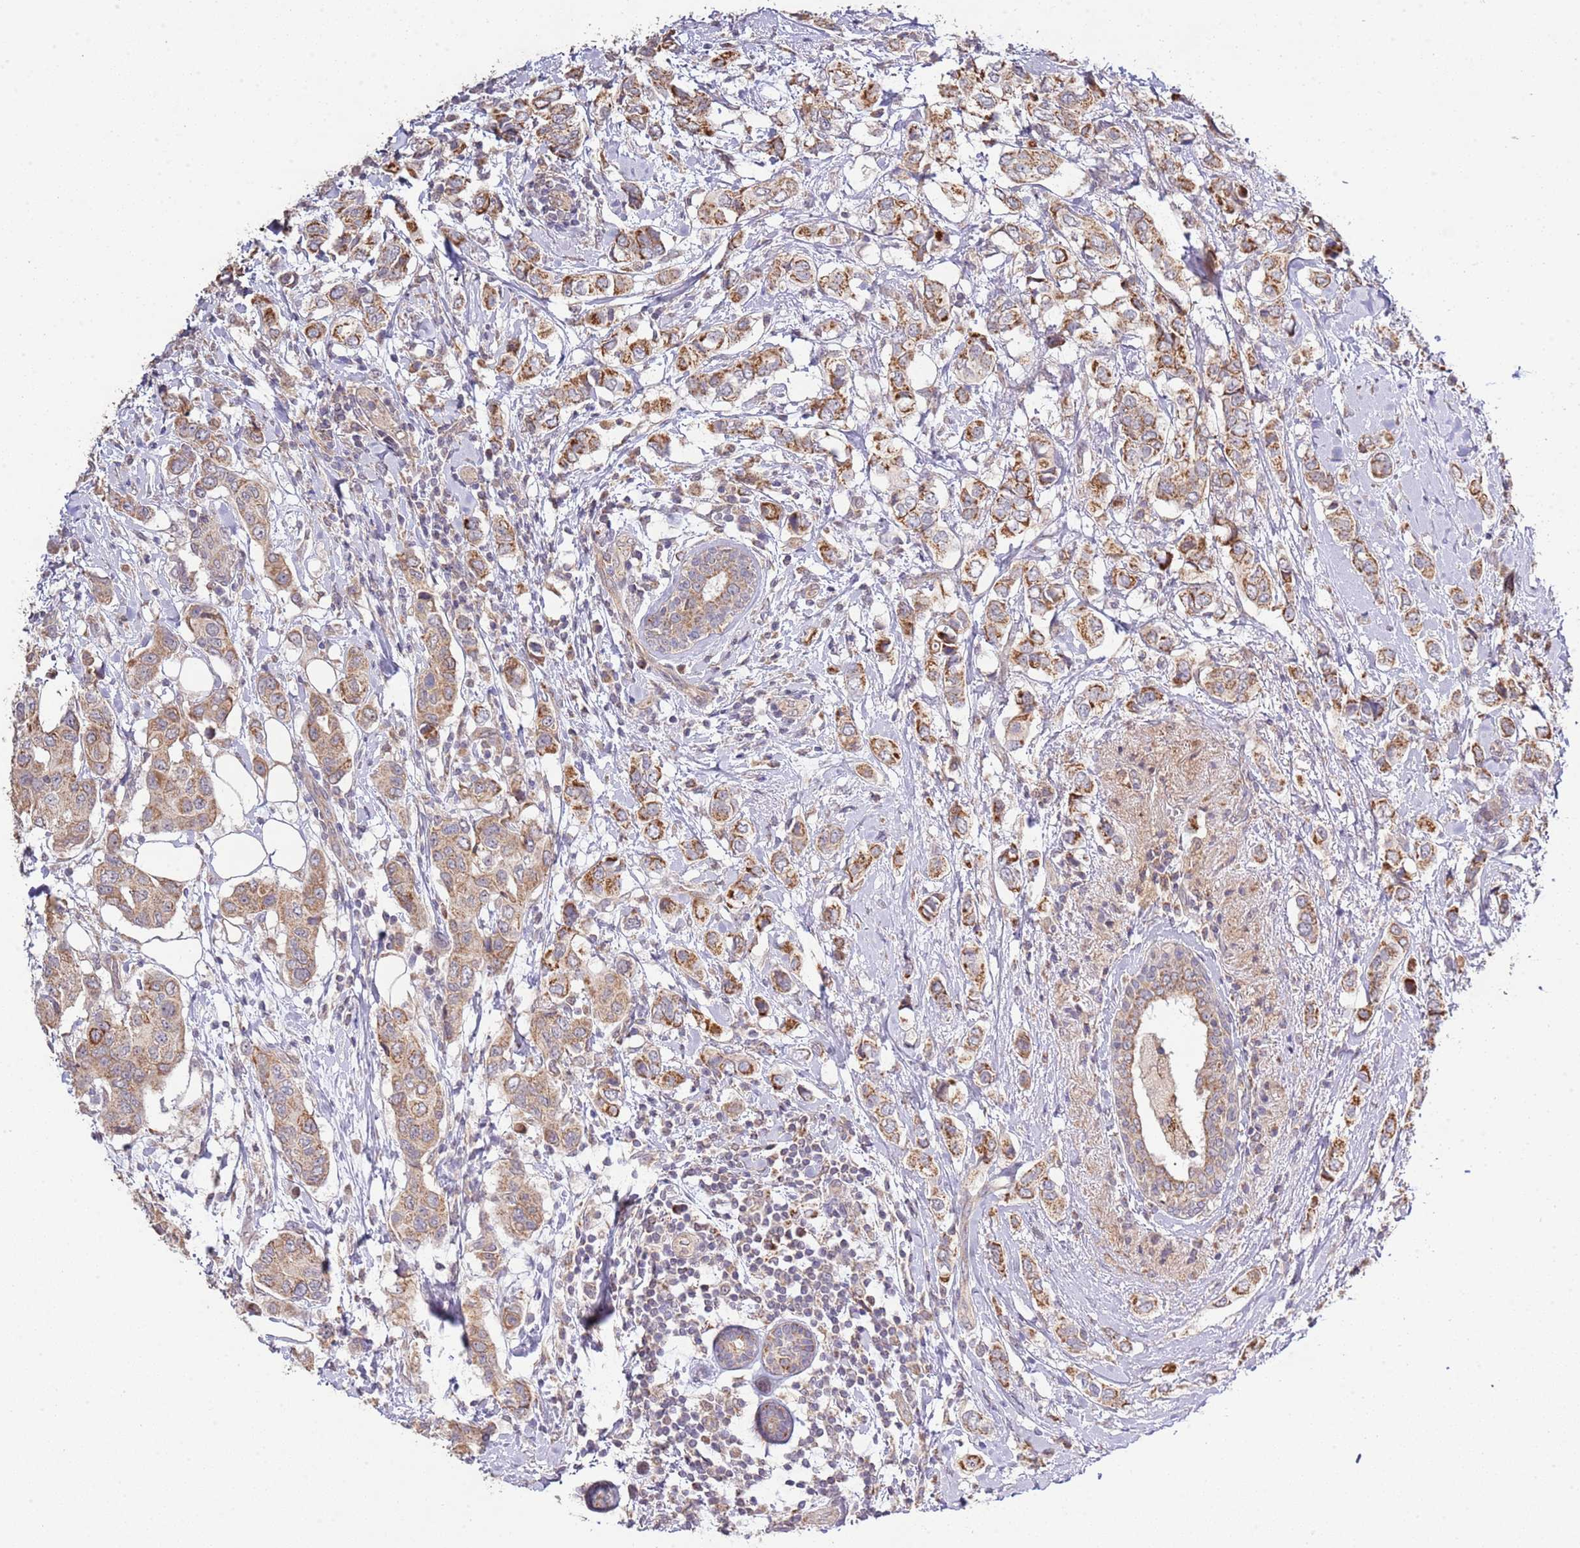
{"staining": {"intensity": "moderate", "quantity": ">75%", "location": "cytoplasmic/membranous"}, "tissue": "breast cancer", "cell_type": "Tumor cells", "image_type": "cancer", "snomed": [{"axis": "morphology", "description": "Lobular carcinoma"}, {"axis": "topography", "description": "Breast"}], "caption": "Moderate cytoplasmic/membranous staining is identified in about >75% of tumor cells in breast lobular carcinoma.", "gene": "IVD", "patient": {"sex": "female", "age": 51}}